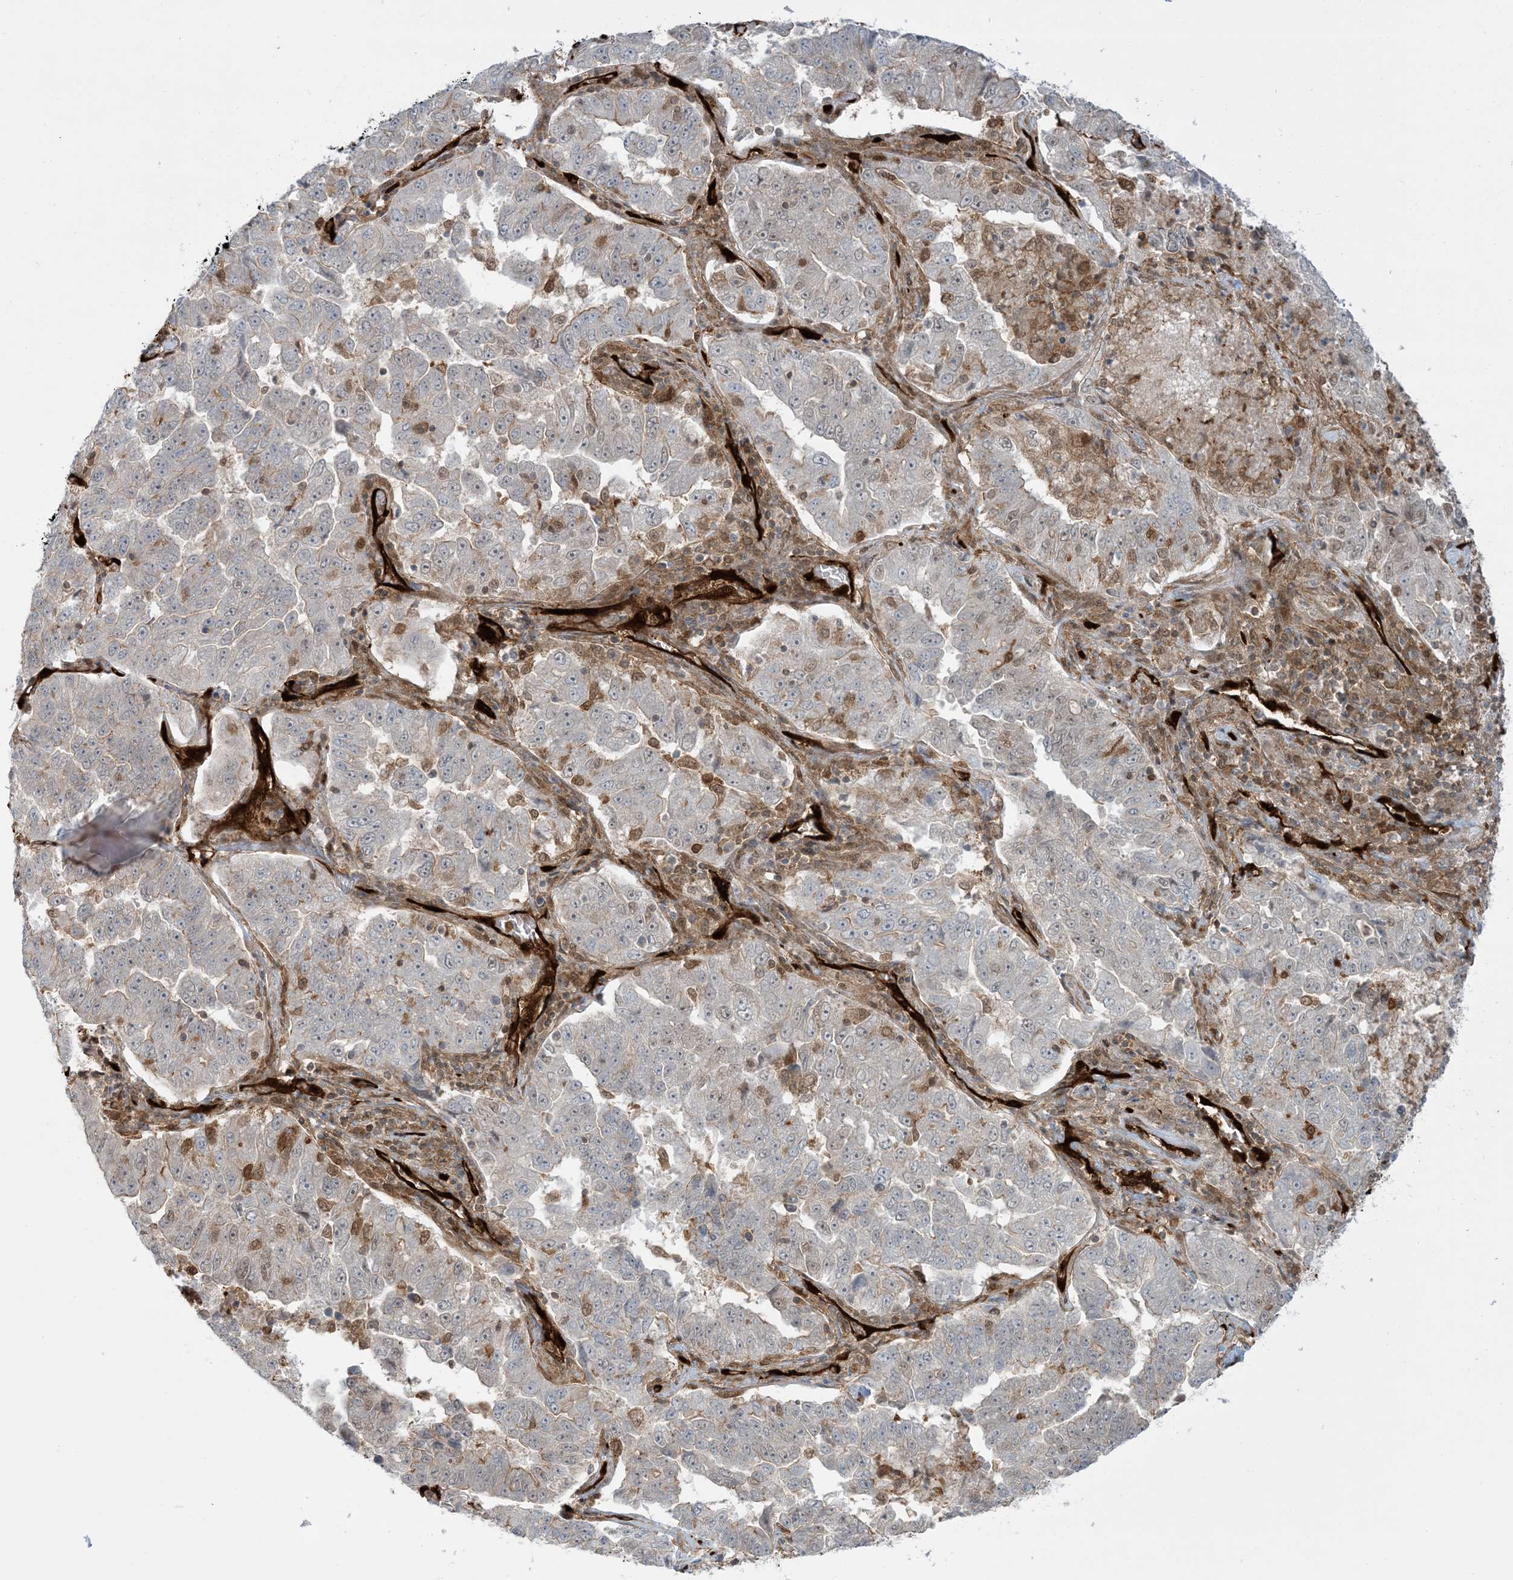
{"staining": {"intensity": "weak", "quantity": "<25%", "location": "cytoplasmic/membranous"}, "tissue": "lung cancer", "cell_type": "Tumor cells", "image_type": "cancer", "snomed": [{"axis": "morphology", "description": "Adenocarcinoma, NOS"}, {"axis": "topography", "description": "Lung"}], "caption": "Image shows no significant protein staining in tumor cells of lung adenocarcinoma.", "gene": "PPM1F", "patient": {"sex": "female", "age": 51}}